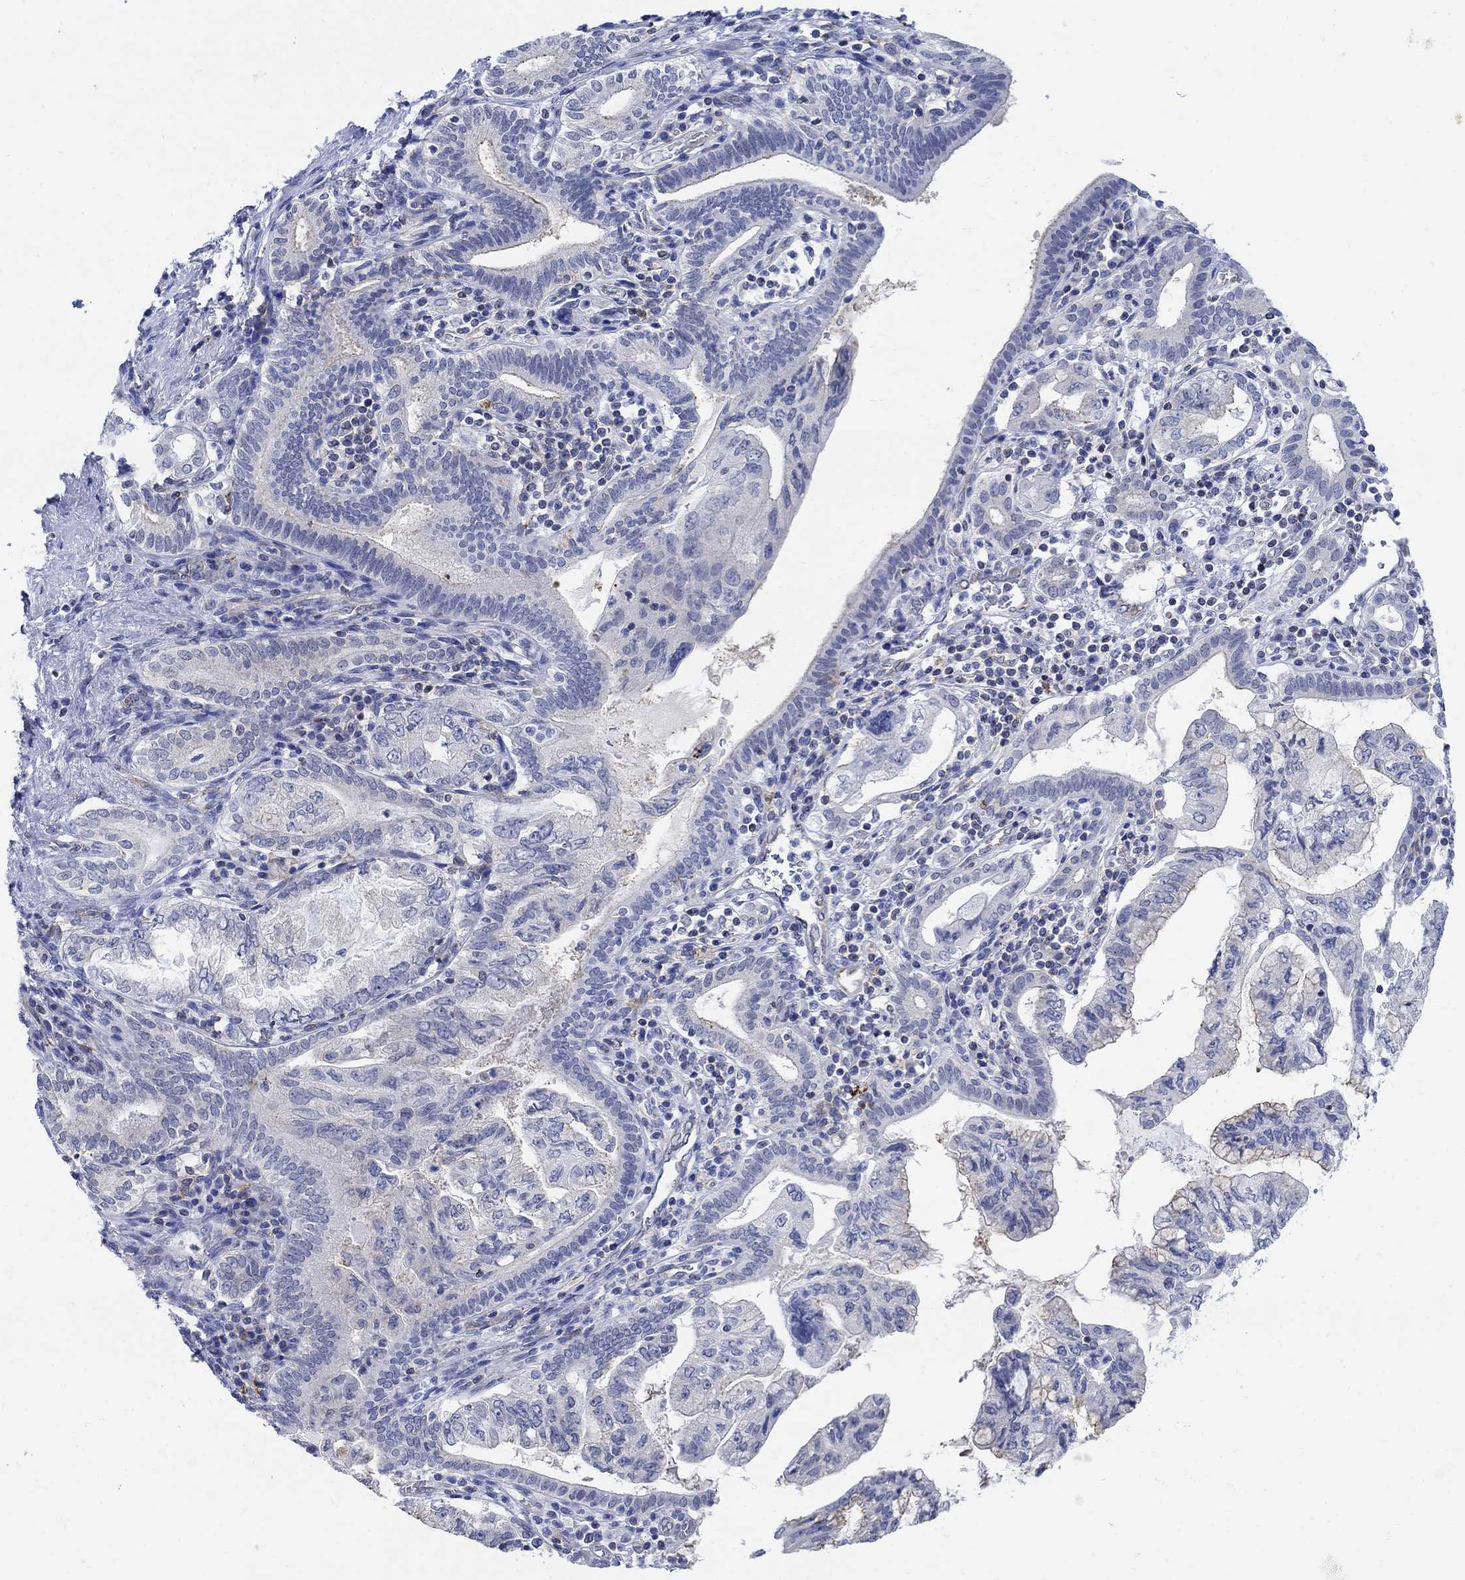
{"staining": {"intensity": "negative", "quantity": "none", "location": "none"}, "tissue": "pancreatic cancer", "cell_type": "Tumor cells", "image_type": "cancer", "snomed": [{"axis": "morphology", "description": "Adenocarcinoma, NOS"}, {"axis": "topography", "description": "Pancreas"}], "caption": "Immunohistochemistry of pancreatic cancer (adenocarcinoma) reveals no positivity in tumor cells.", "gene": "PHF21B", "patient": {"sex": "female", "age": 73}}